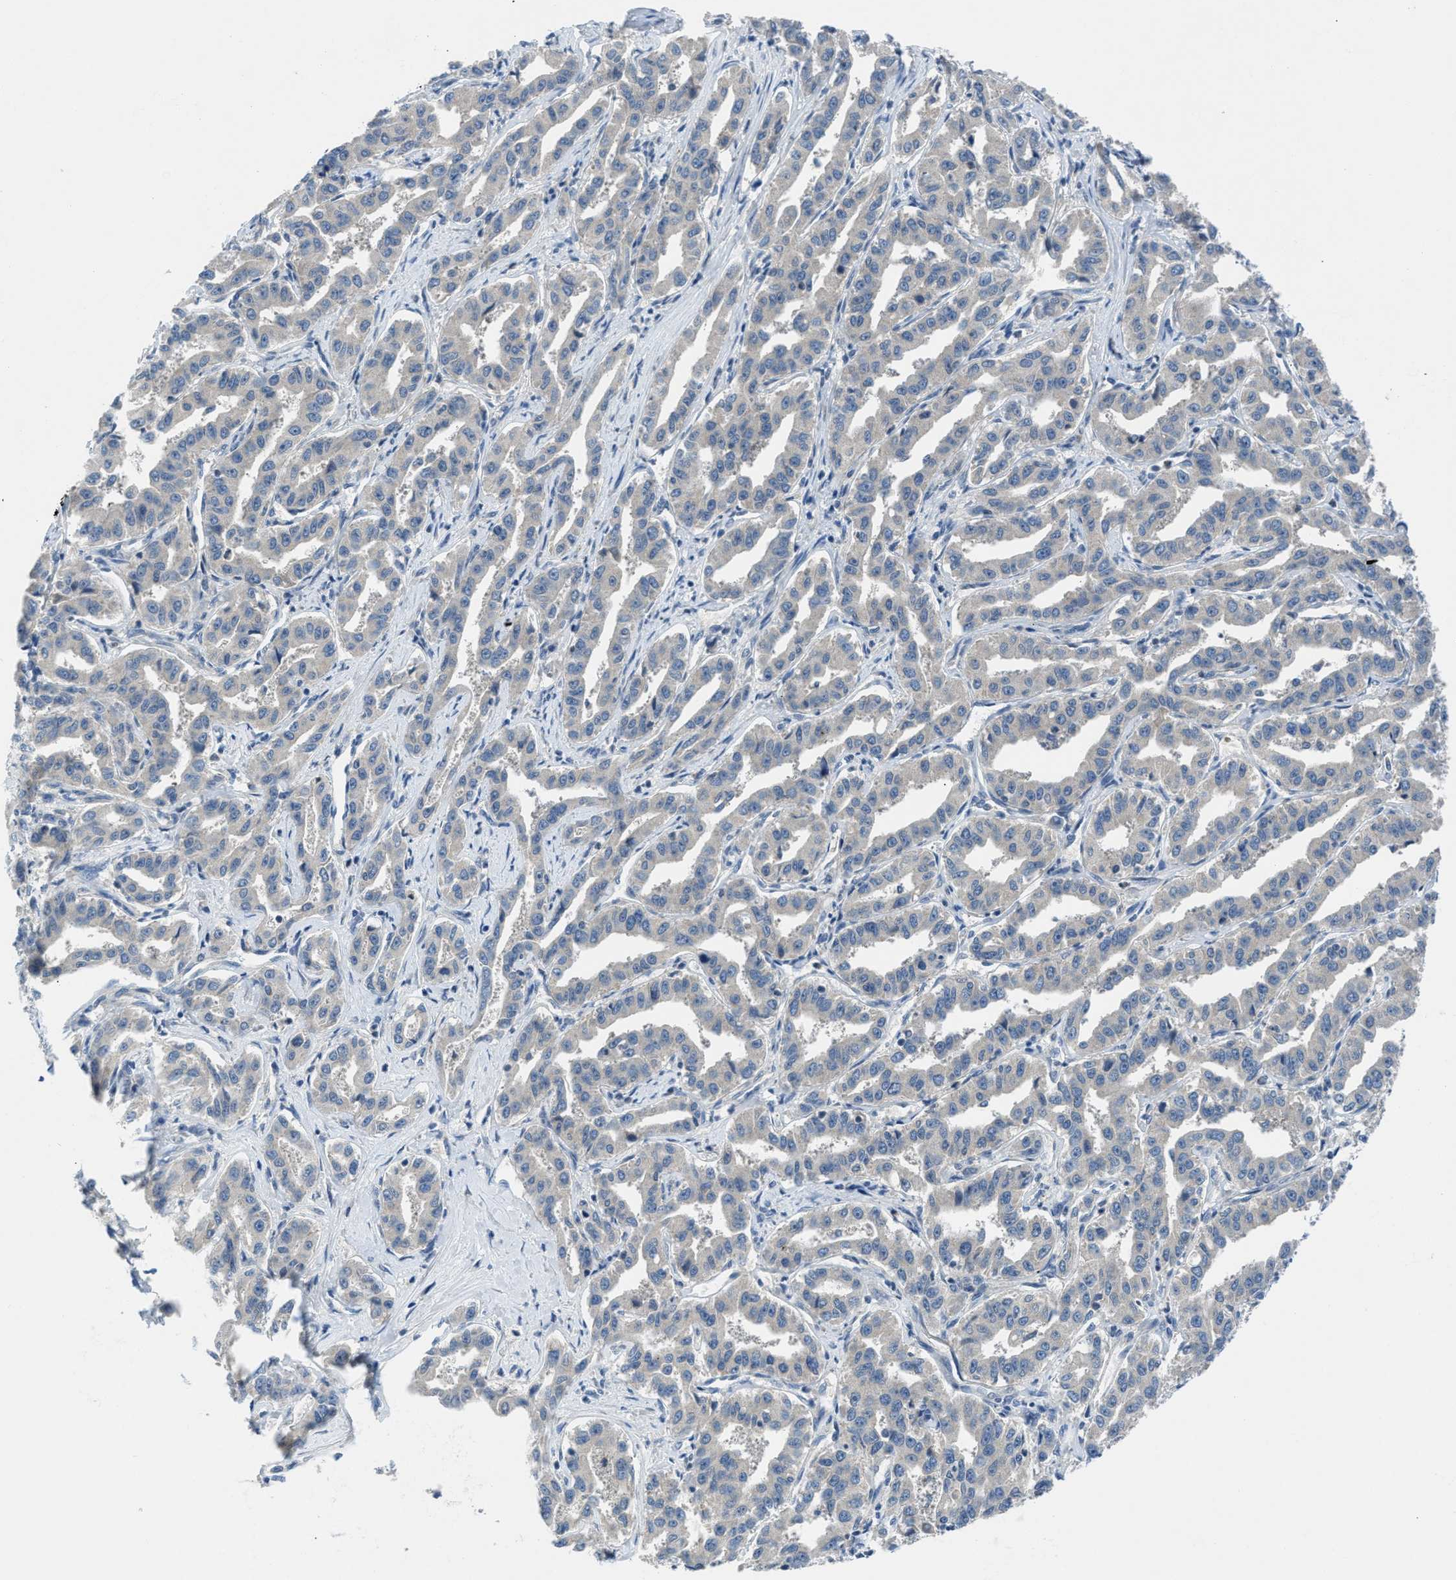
{"staining": {"intensity": "weak", "quantity": "<25%", "location": "cytoplasmic/membranous"}, "tissue": "liver cancer", "cell_type": "Tumor cells", "image_type": "cancer", "snomed": [{"axis": "morphology", "description": "Cholangiocarcinoma"}, {"axis": "topography", "description": "Liver"}], "caption": "A high-resolution photomicrograph shows immunohistochemistry (IHC) staining of liver cholangiocarcinoma, which reveals no significant positivity in tumor cells.", "gene": "PDE7A", "patient": {"sex": "male", "age": 59}}